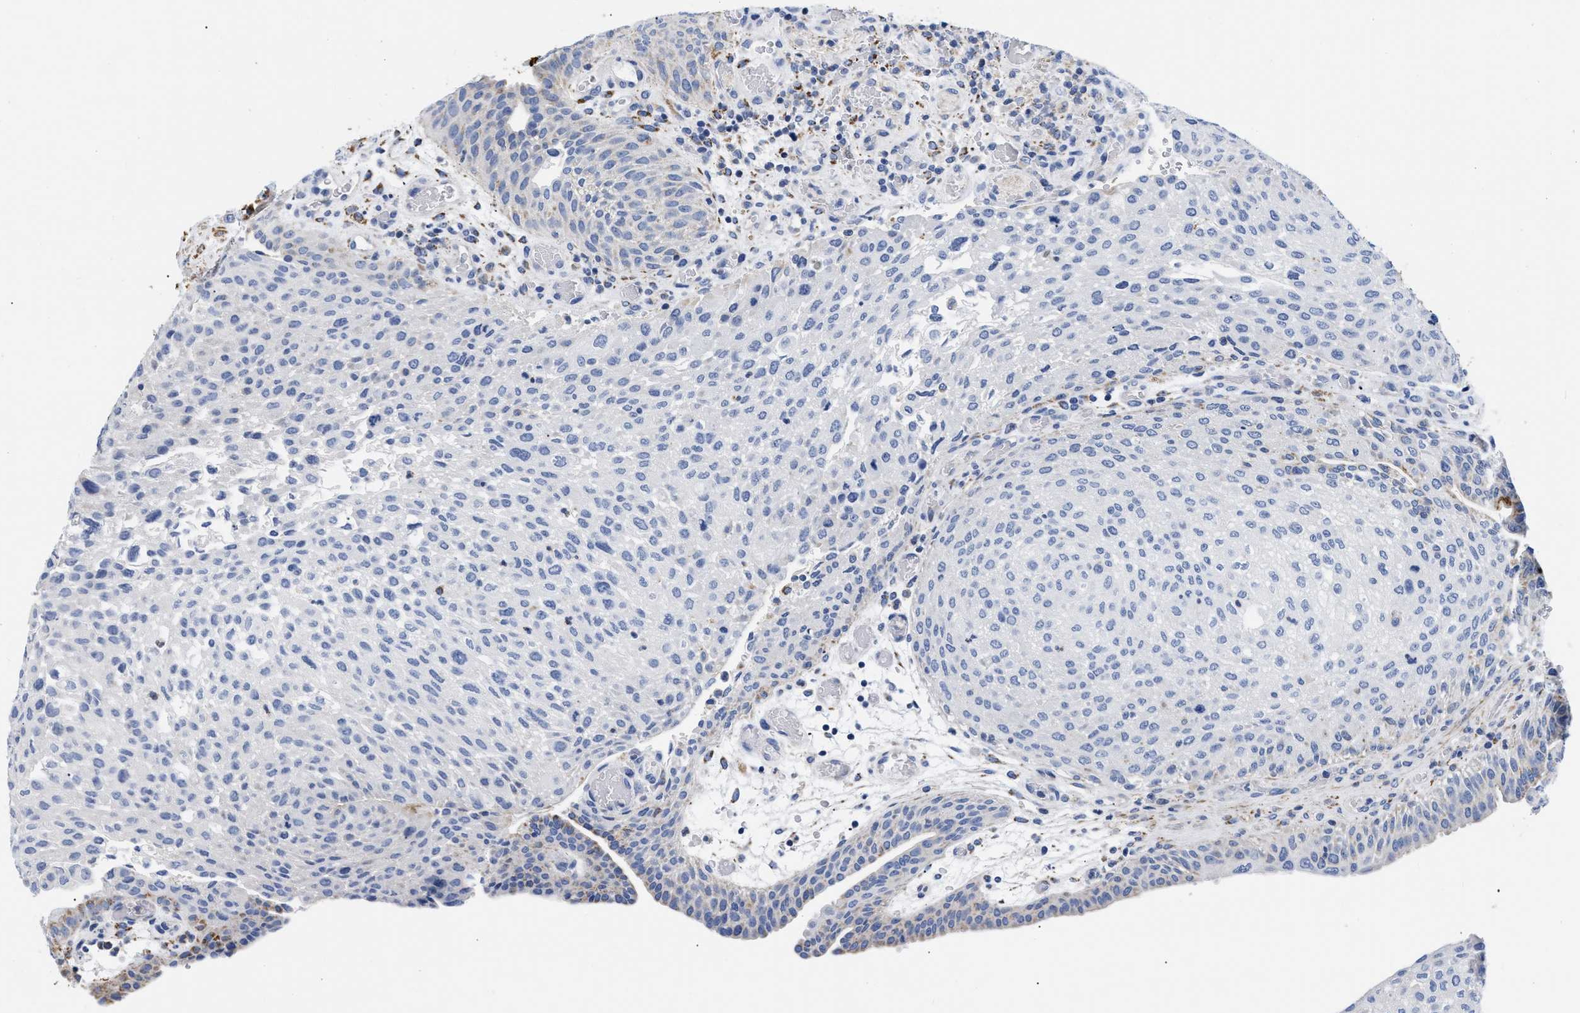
{"staining": {"intensity": "negative", "quantity": "none", "location": "none"}, "tissue": "urothelial cancer", "cell_type": "Tumor cells", "image_type": "cancer", "snomed": [{"axis": "morphology", "description": "Urothelial carcinoma, Low grade"}, {"axis": "morphology", "description": "Urothelial carcinoma, High grade"}, {"axis": "topography", "description": "Urinary bladder"}], "caption": "IHC image of urothelial cancer stained for a protein (brown), which reveals no positivity in tumor cells.", "gene": "GPR149", "patient": {"sex": "male", "age": 35}}